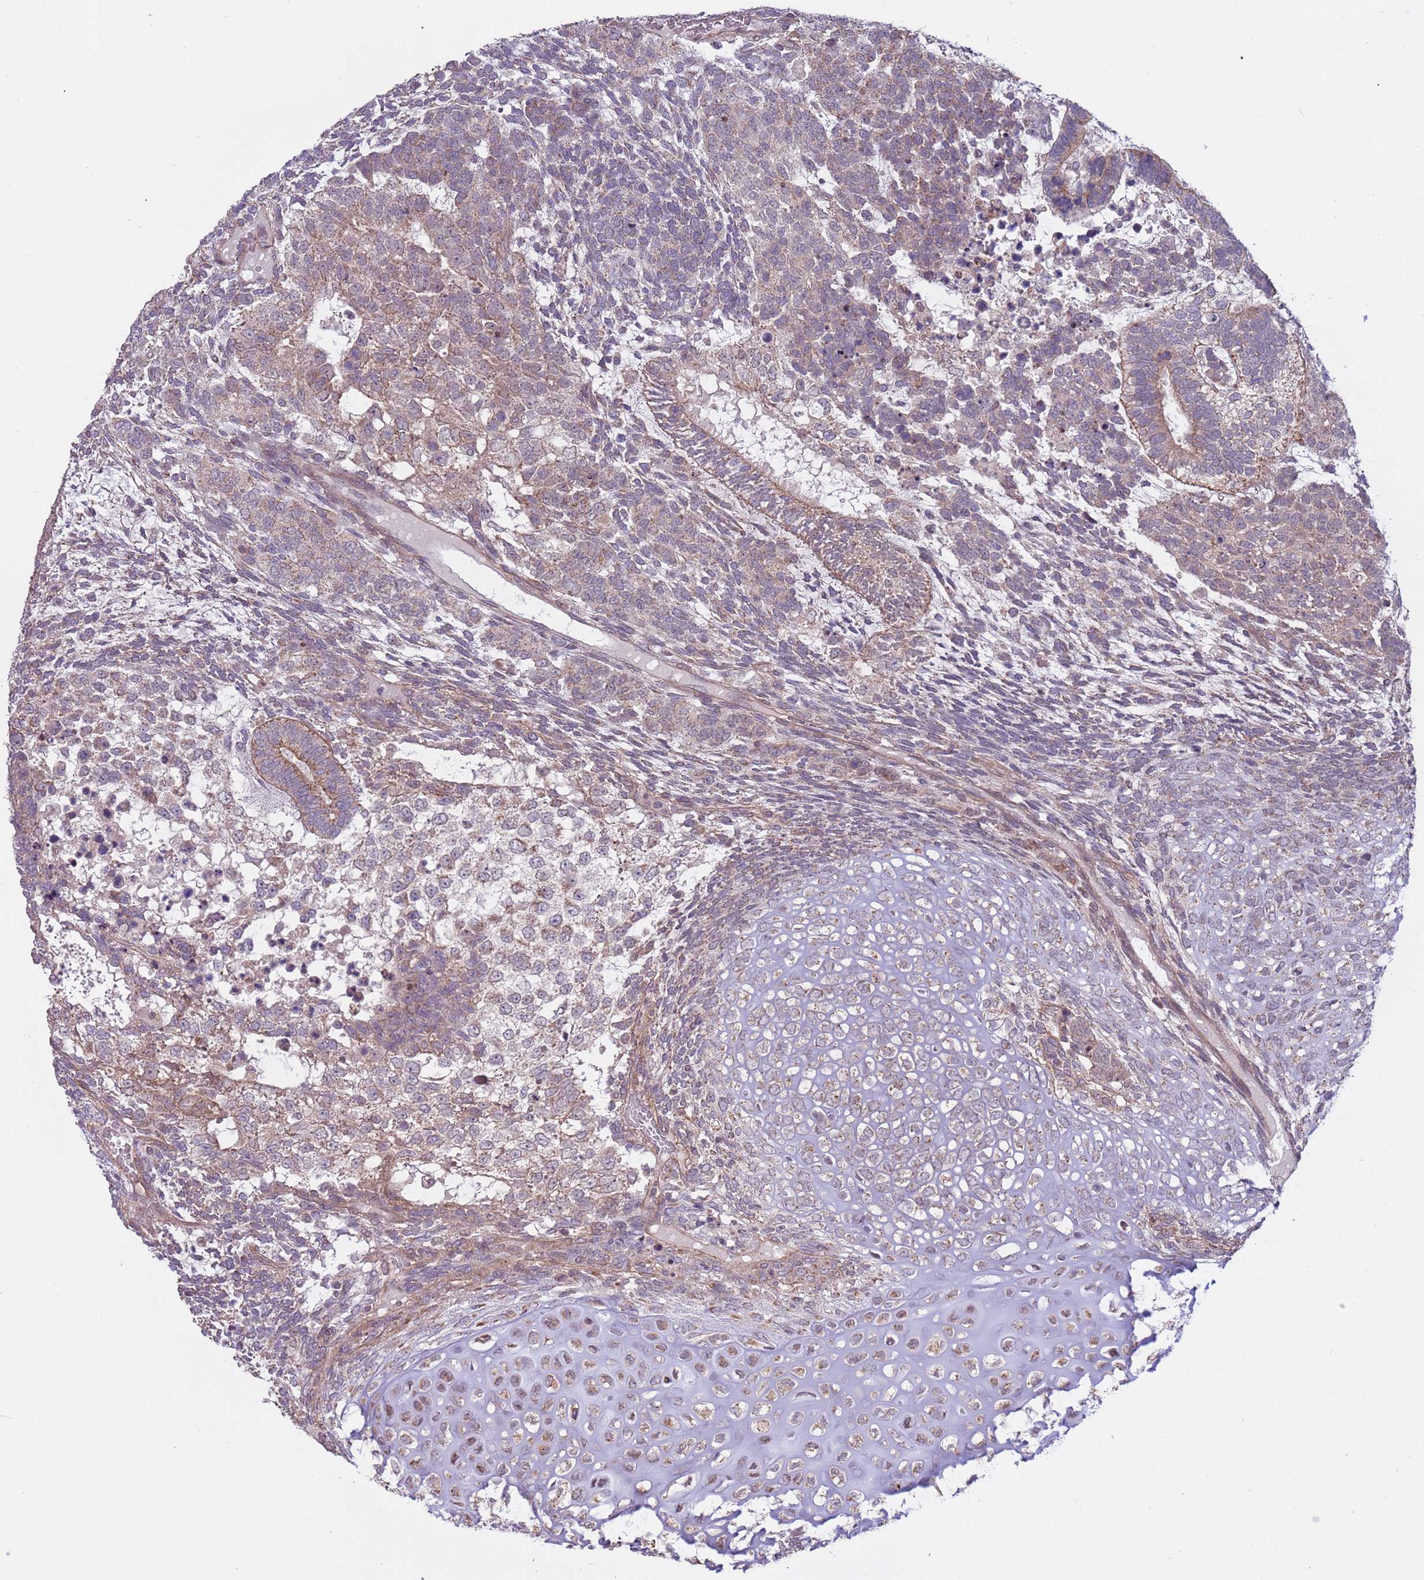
{"staining": {"intensity": "moderate", "quantity": "25%-75%", "location": "cytoplasmic/membranous"}, "tissue": "testis cancer", "cell_type": "Tumor cells", "image_type": "cancer", "snomed": [{"axis": "morphology", "description": "Carcinoma, Embryonal, NOS"}, {"axis": "topography", "description": "Testis"}], "caption": "Protein analysis of testis cancer tissue demonstrates moderate cytoplasmic/membranous expression in about 25%-75% of tumor cells.", "gene": "RNF181", "patient": {"sex": "male", "age": 23}}